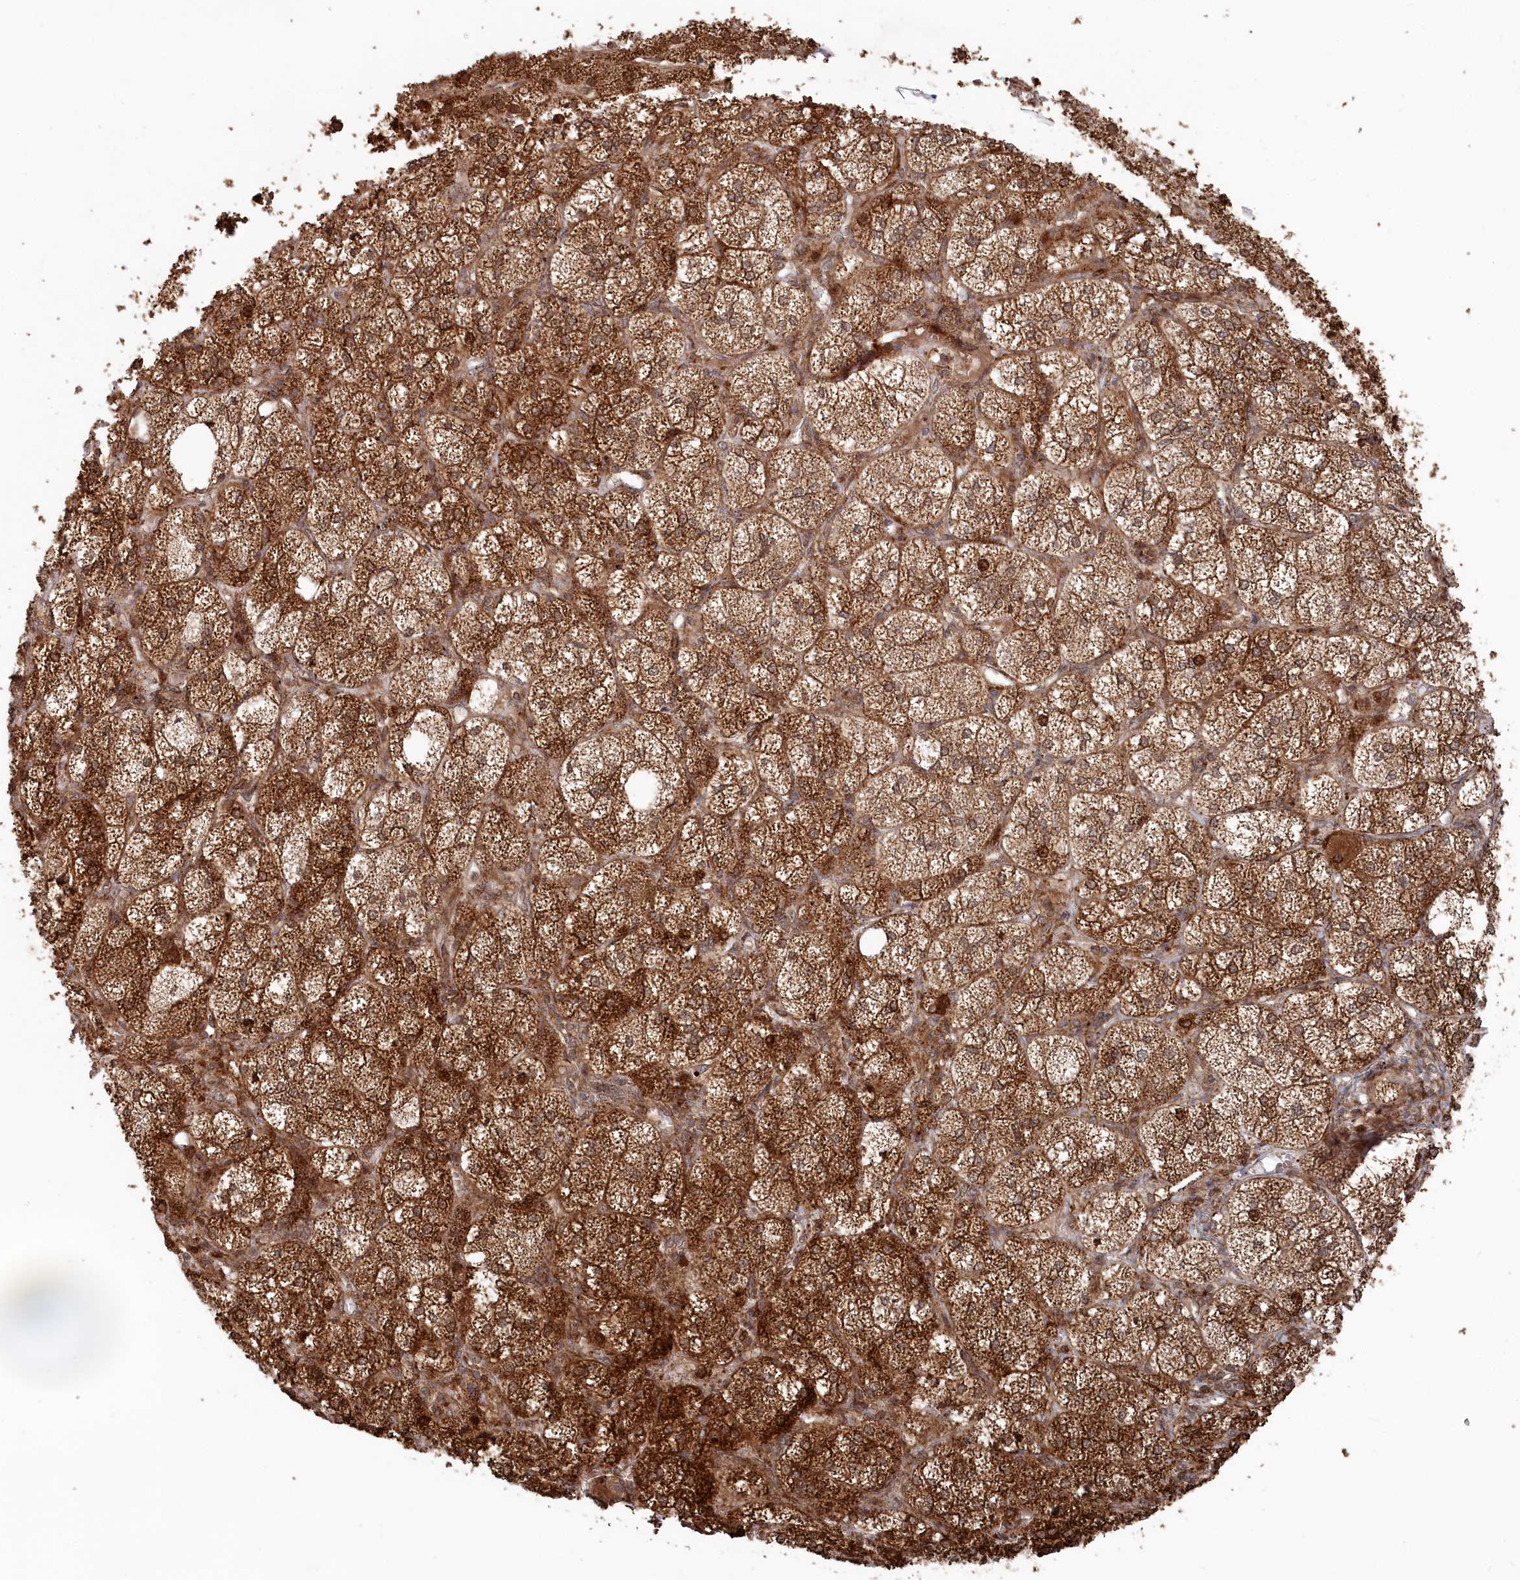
{"staining": {"intensity": "strong", "quantity": ">75%", "location": "cytoplasmic/membranous,nuclear"}, "tissue": "adrenal gland", "cell_type": "Glandular cells", "image_type": "normal", "snomed": [{"axis": "morphology", "description": "Normal tissue, NOS"}, {"axis": "topography", "description": "Adrenal gland"}], "caption": "Protein staining shows strong cytoplasmic/membranous,nuclear positivity in approximately >75% of glandular cells in normal adrenal gland.", "gene": "POLR3A", "patient": {"sex": "female", "age": 61}}